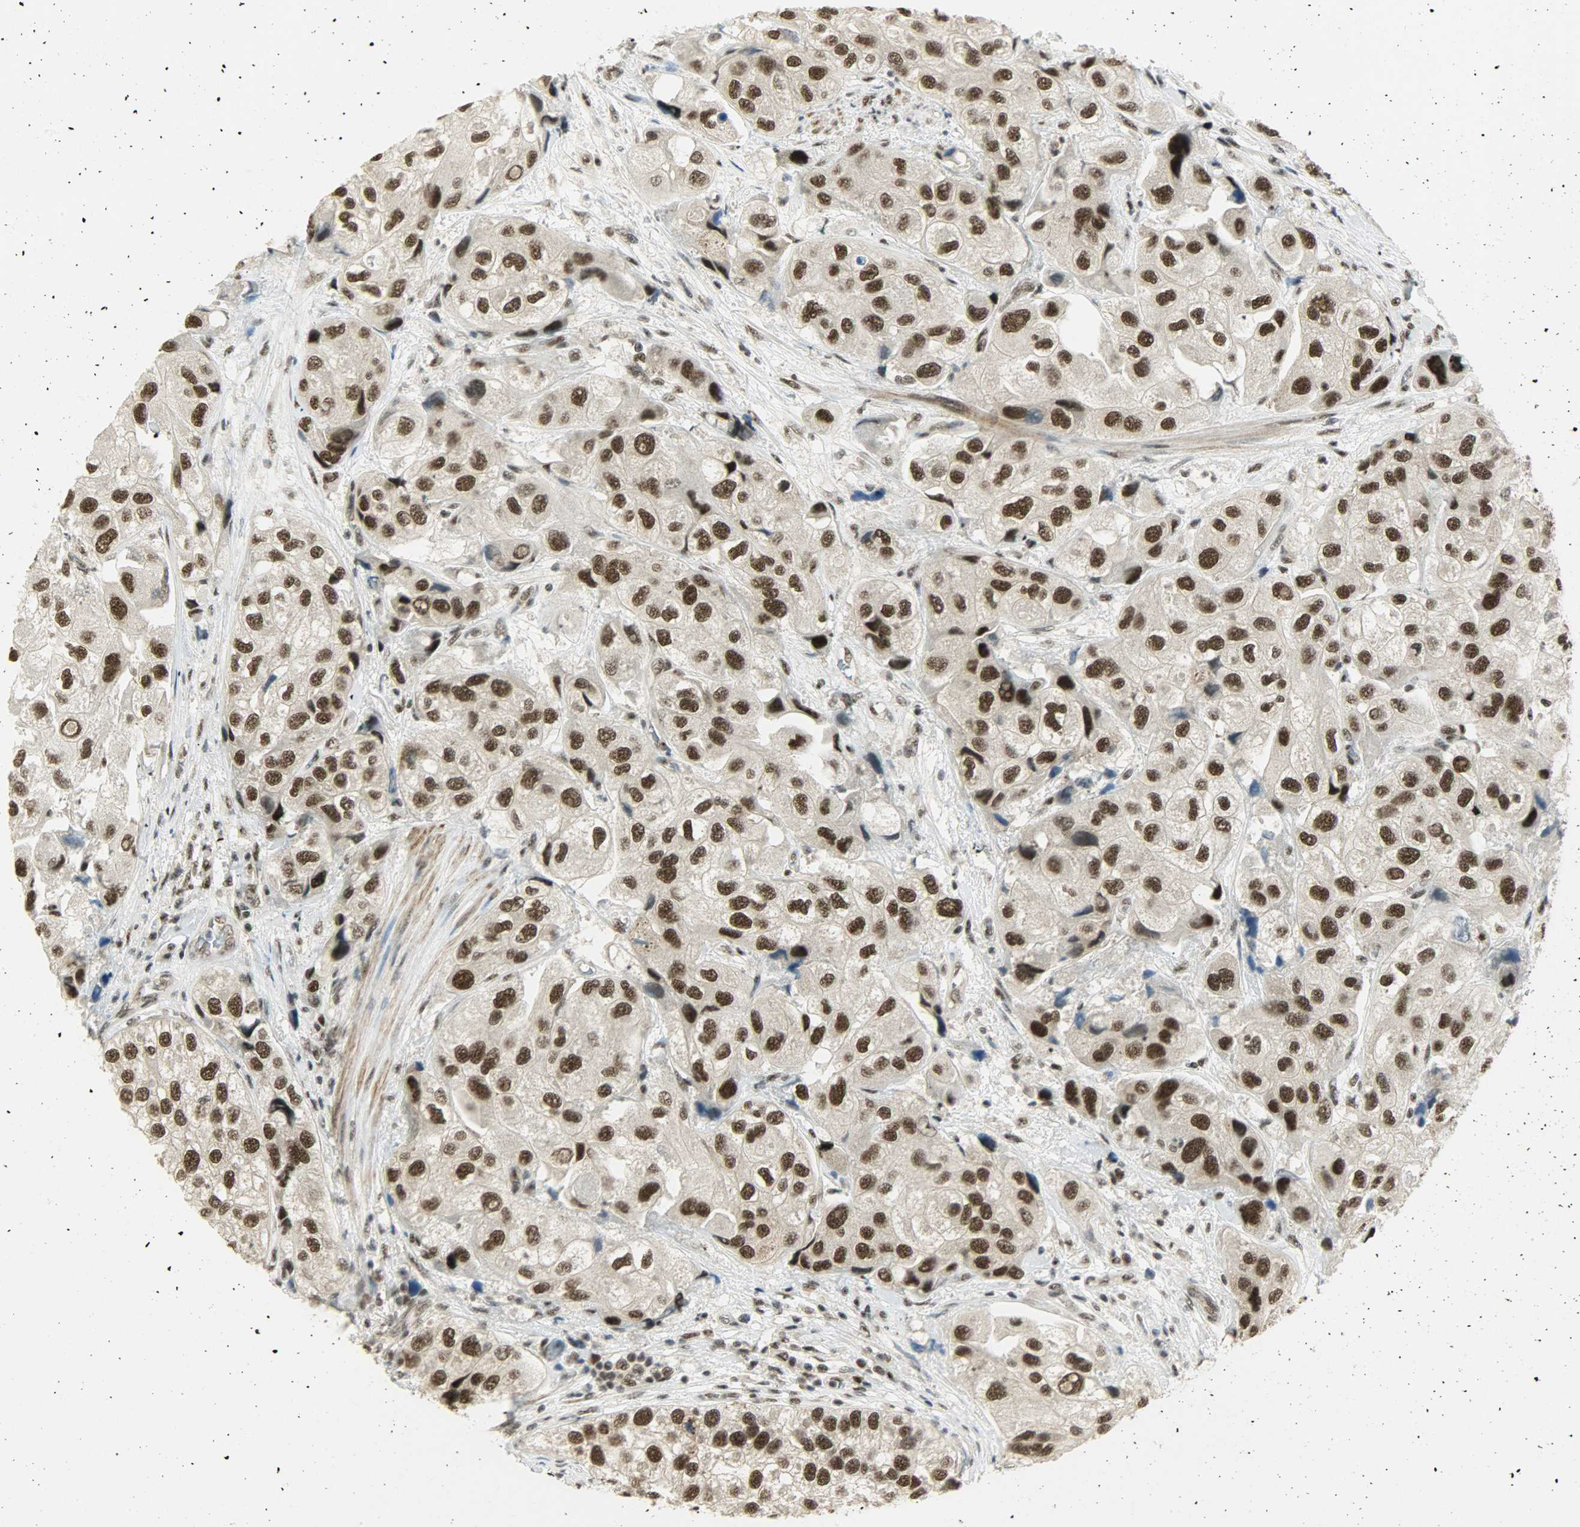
{"staining": {"intensity": "strong", "quantity": ">75%", "location": "nuclear"}, "tissue": "urothelial cancer", "cell_type": "Tumor cells", "image_type": "cancer", "snomed": [{"axis": "morphology", "description": "Urothelial carcinoma, High grade"}, {"axis": "topography", "description": "Urinary bladder"}], "caption": "Human urothelial cancer stained with a brown dye reveals strong nuclear positive expression in approximately >75% of tumor cells.", "gene": "SUGP1", "patient": {"sex": "female", "age": 64}}